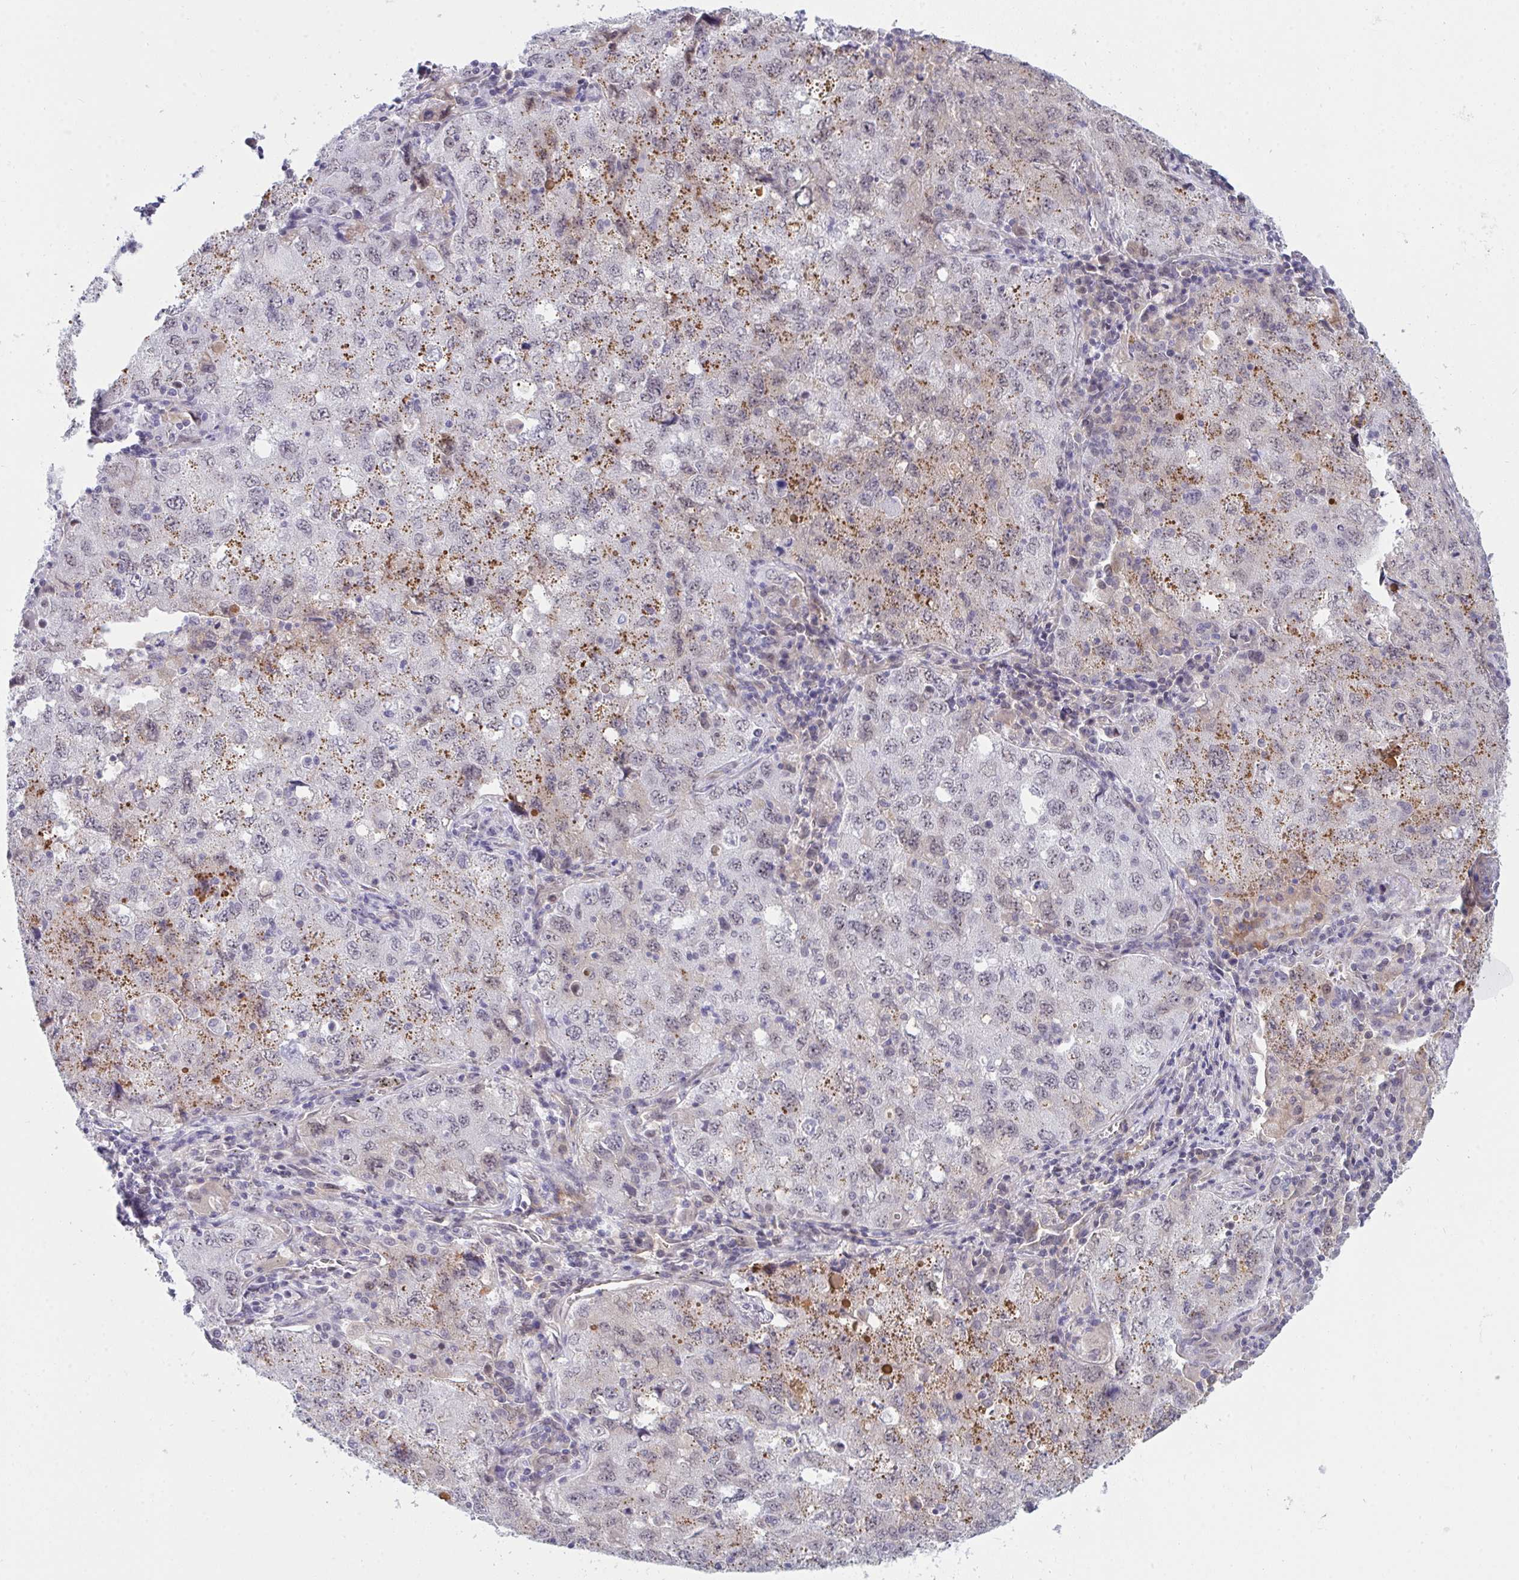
{"staining": {"intensity": "moderate", "quantity": "25%-75%", "location": "cytoplasmic/membranous"}, "tissue": "lung cancer", "cell_type": "Tumor cells", "image_type": "cancer", "snomed": [{"axis": "morphology", "description": "Adenocarcinoma, NOS"}, {"axis": "topography", "description": "Lung"}], "caption": "Brown immunohistochemical staining in human lung cancer (adenocarcinoma) reveals moderate cytoplasmic/membranous positivity in about 25%-75% of tumor cells.", "gene": "DSCAML1", "patient": {"sex": "female", "age": 57}}